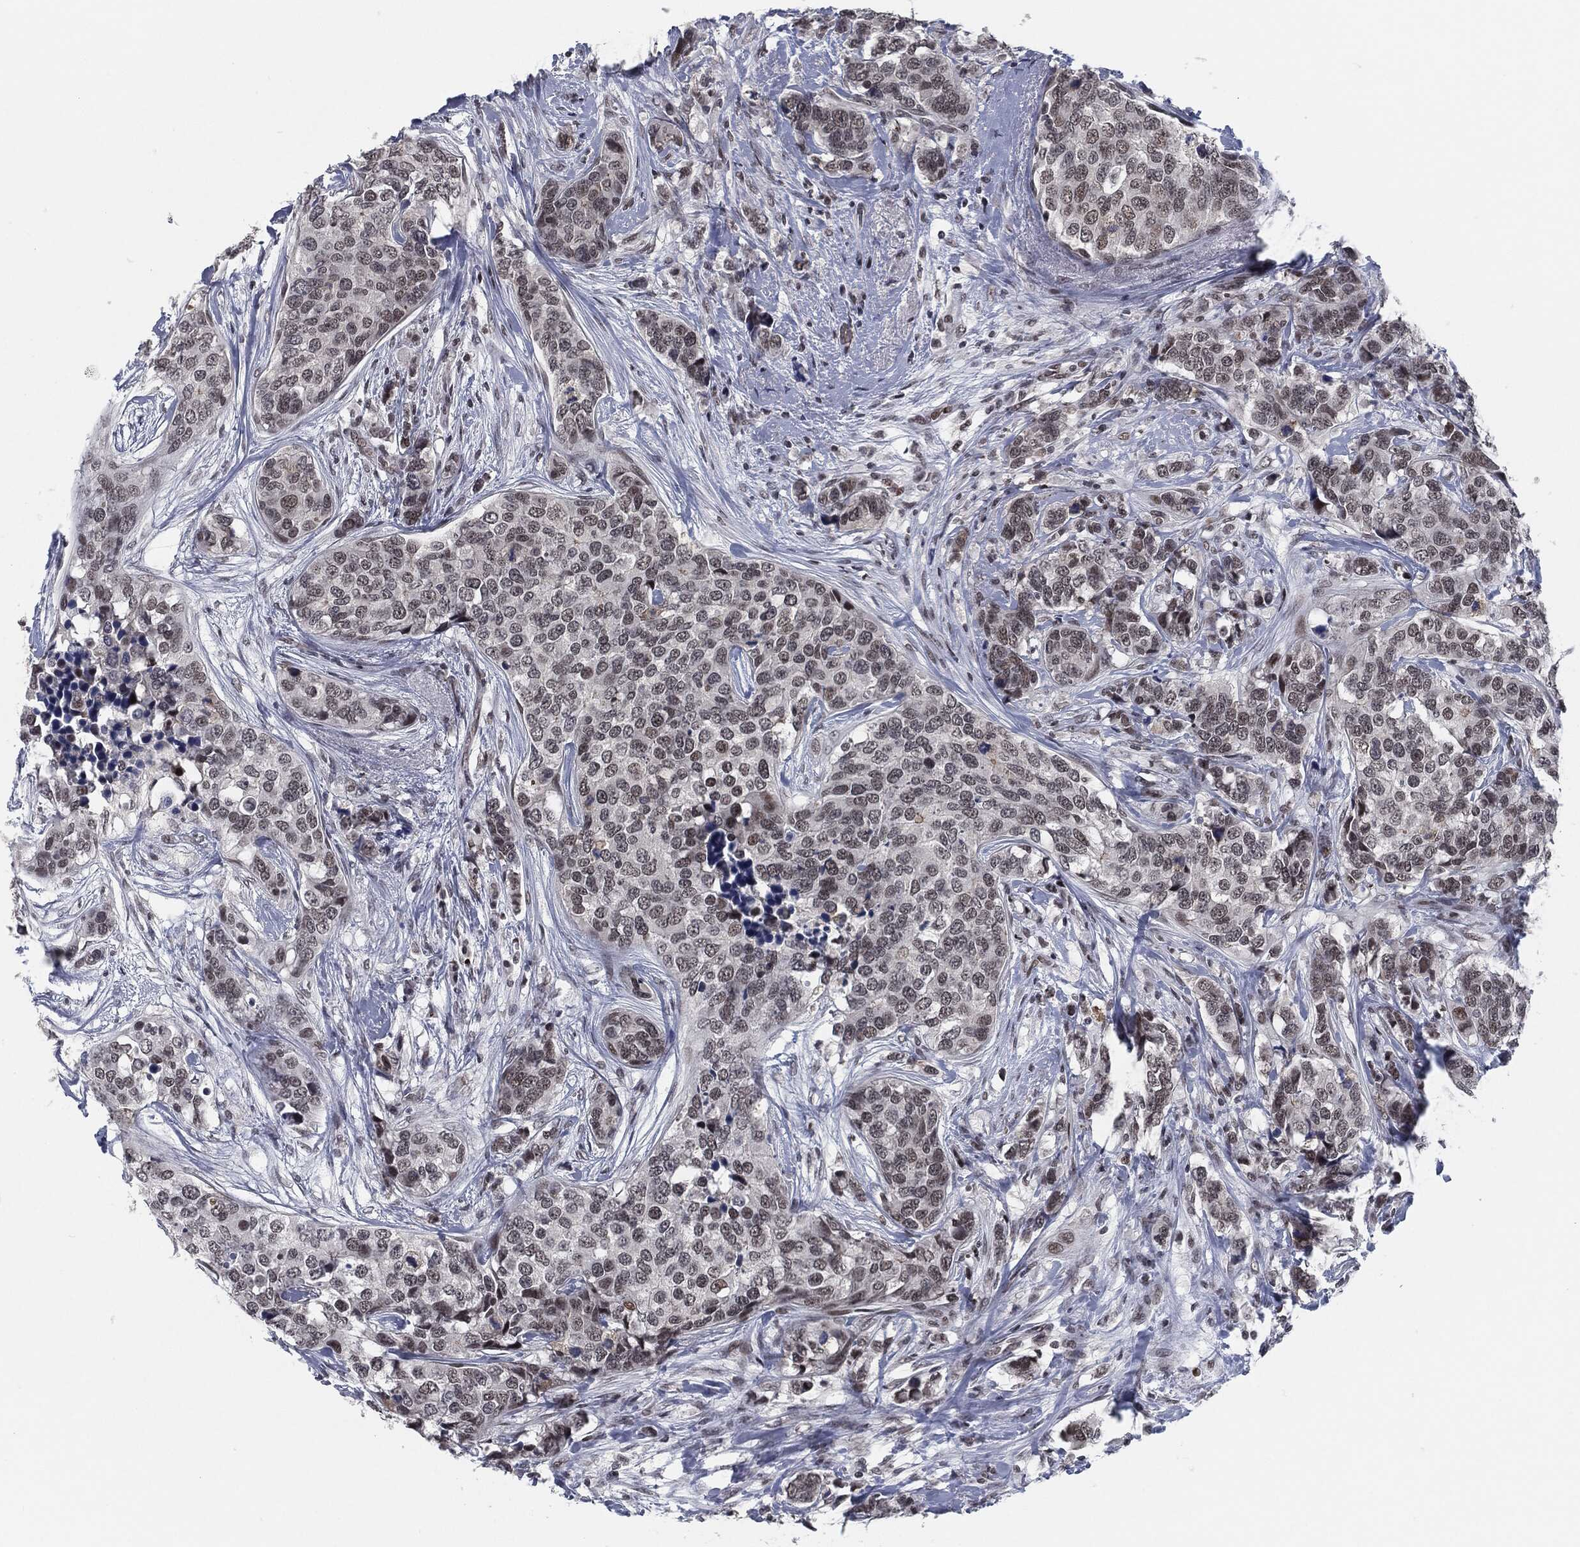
{"staining": {"intensity": "strong", "quantity": "<25%", "location": "nuclear"}, "tissue": "breast cancer", "cell_type": "Tumor cells", "image_type": "cancer", "snomed": [{"axis": "morphology", "description": "Lobular carcinoma"}, {"axis": "topography", "description": "Breast"}], "caption": "This is a micrograph of IHC staining of breast lobular carcinoma, which shows strong expression in the nuclear of tumor cells.", "gene": "ANXA1", "patient": {"sex": "female", "age": 59}}